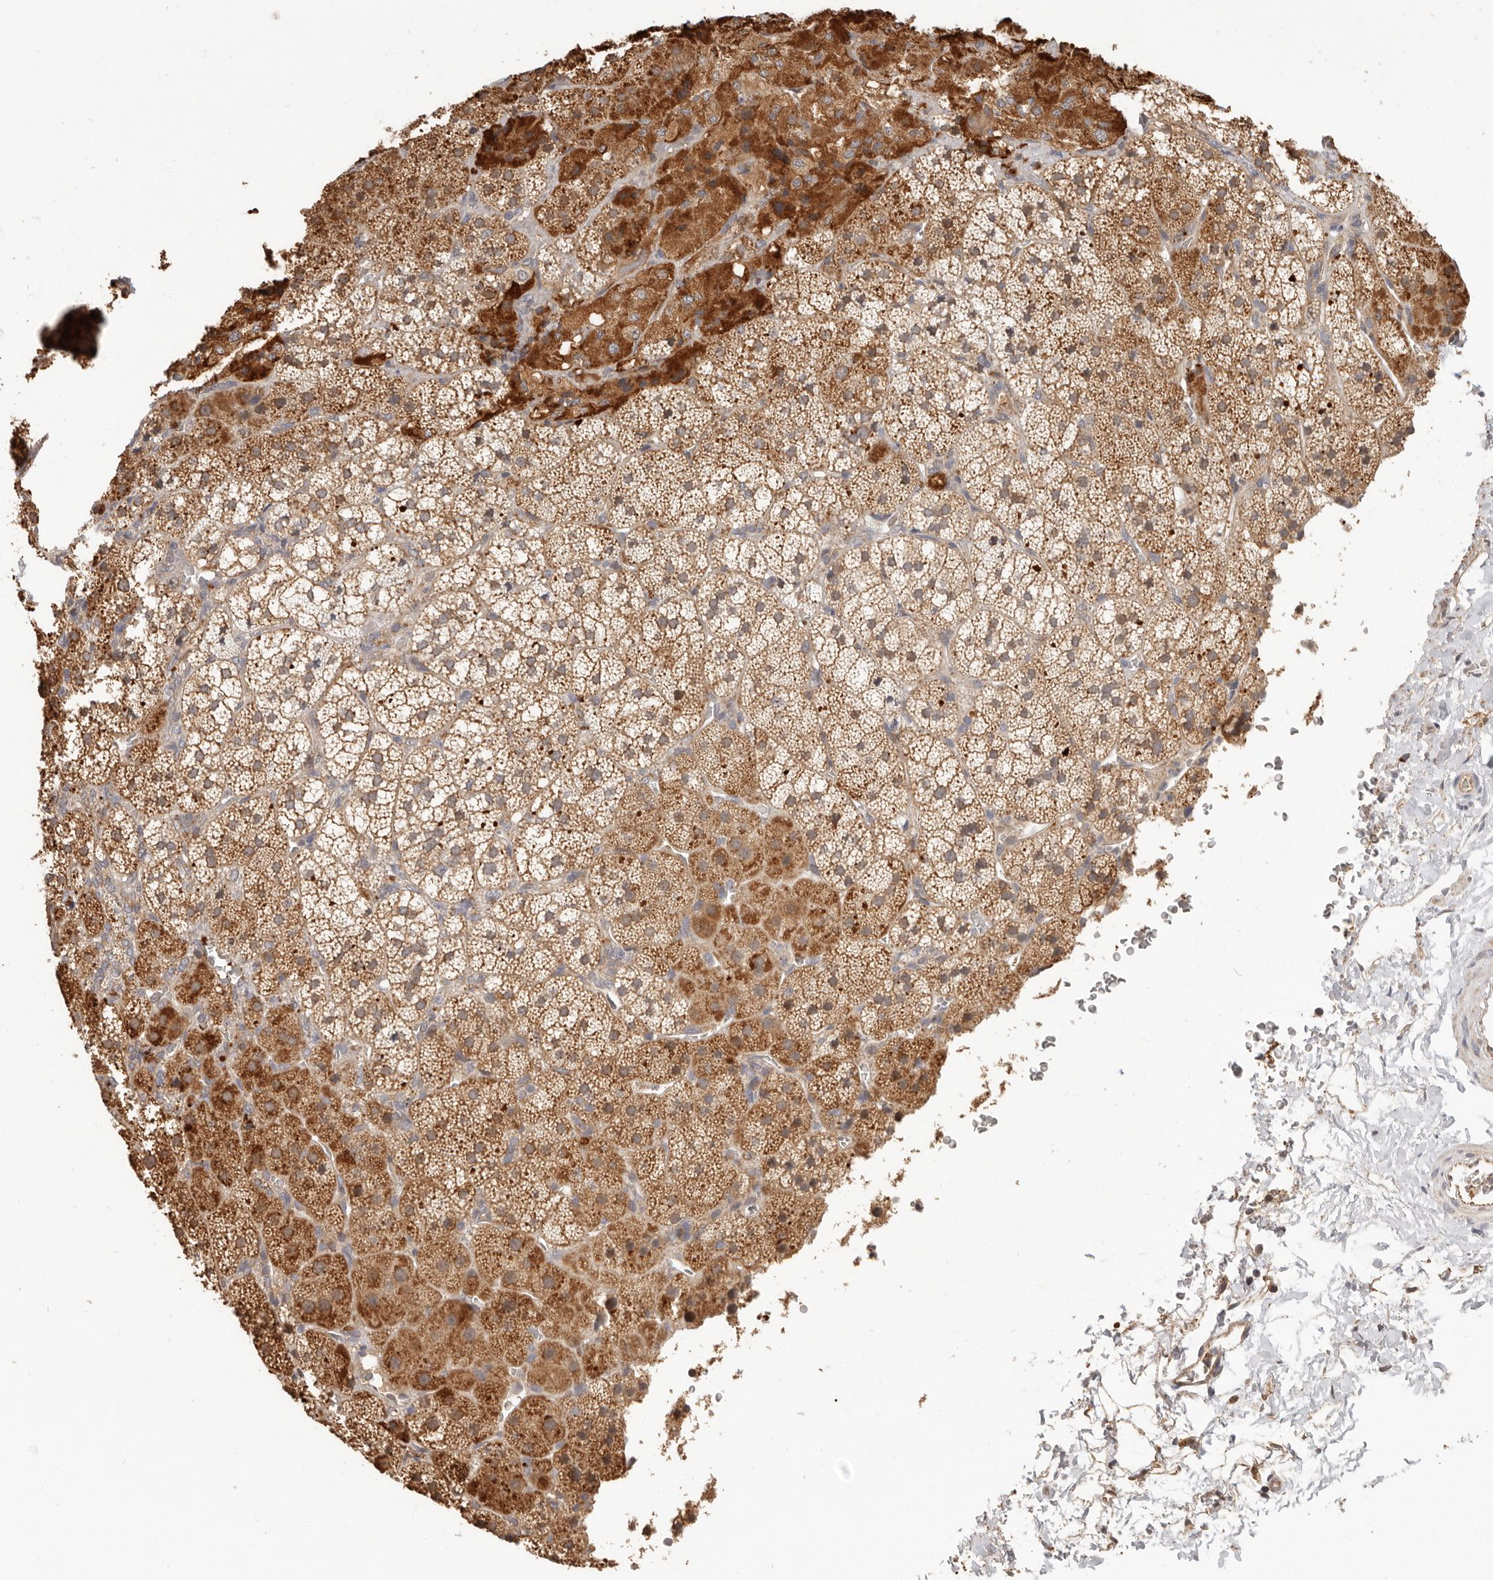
{"staining": {"intensity": "strong", "quantity": ">75%", "location": "cytoplasmic/membranous"}, "tissue": "adrenal gland", "cell_type": "Glandular cells", "image_type": "normal", "snomed": [{"axis": "morphology", "description": "Normal tissue, NOS"}, {"axis": "topography", "description": "Adrenal gland"}], "caption": "A brown stain shows strong cytoplasmic/membranous expression of a protein in glandular cells of normal human adrenal gland. The protein of interest is shown in brown color, while the nuclei are stained blue.", "gene": "MTFR2", "patient": {"sex": "female", "age": 44}}